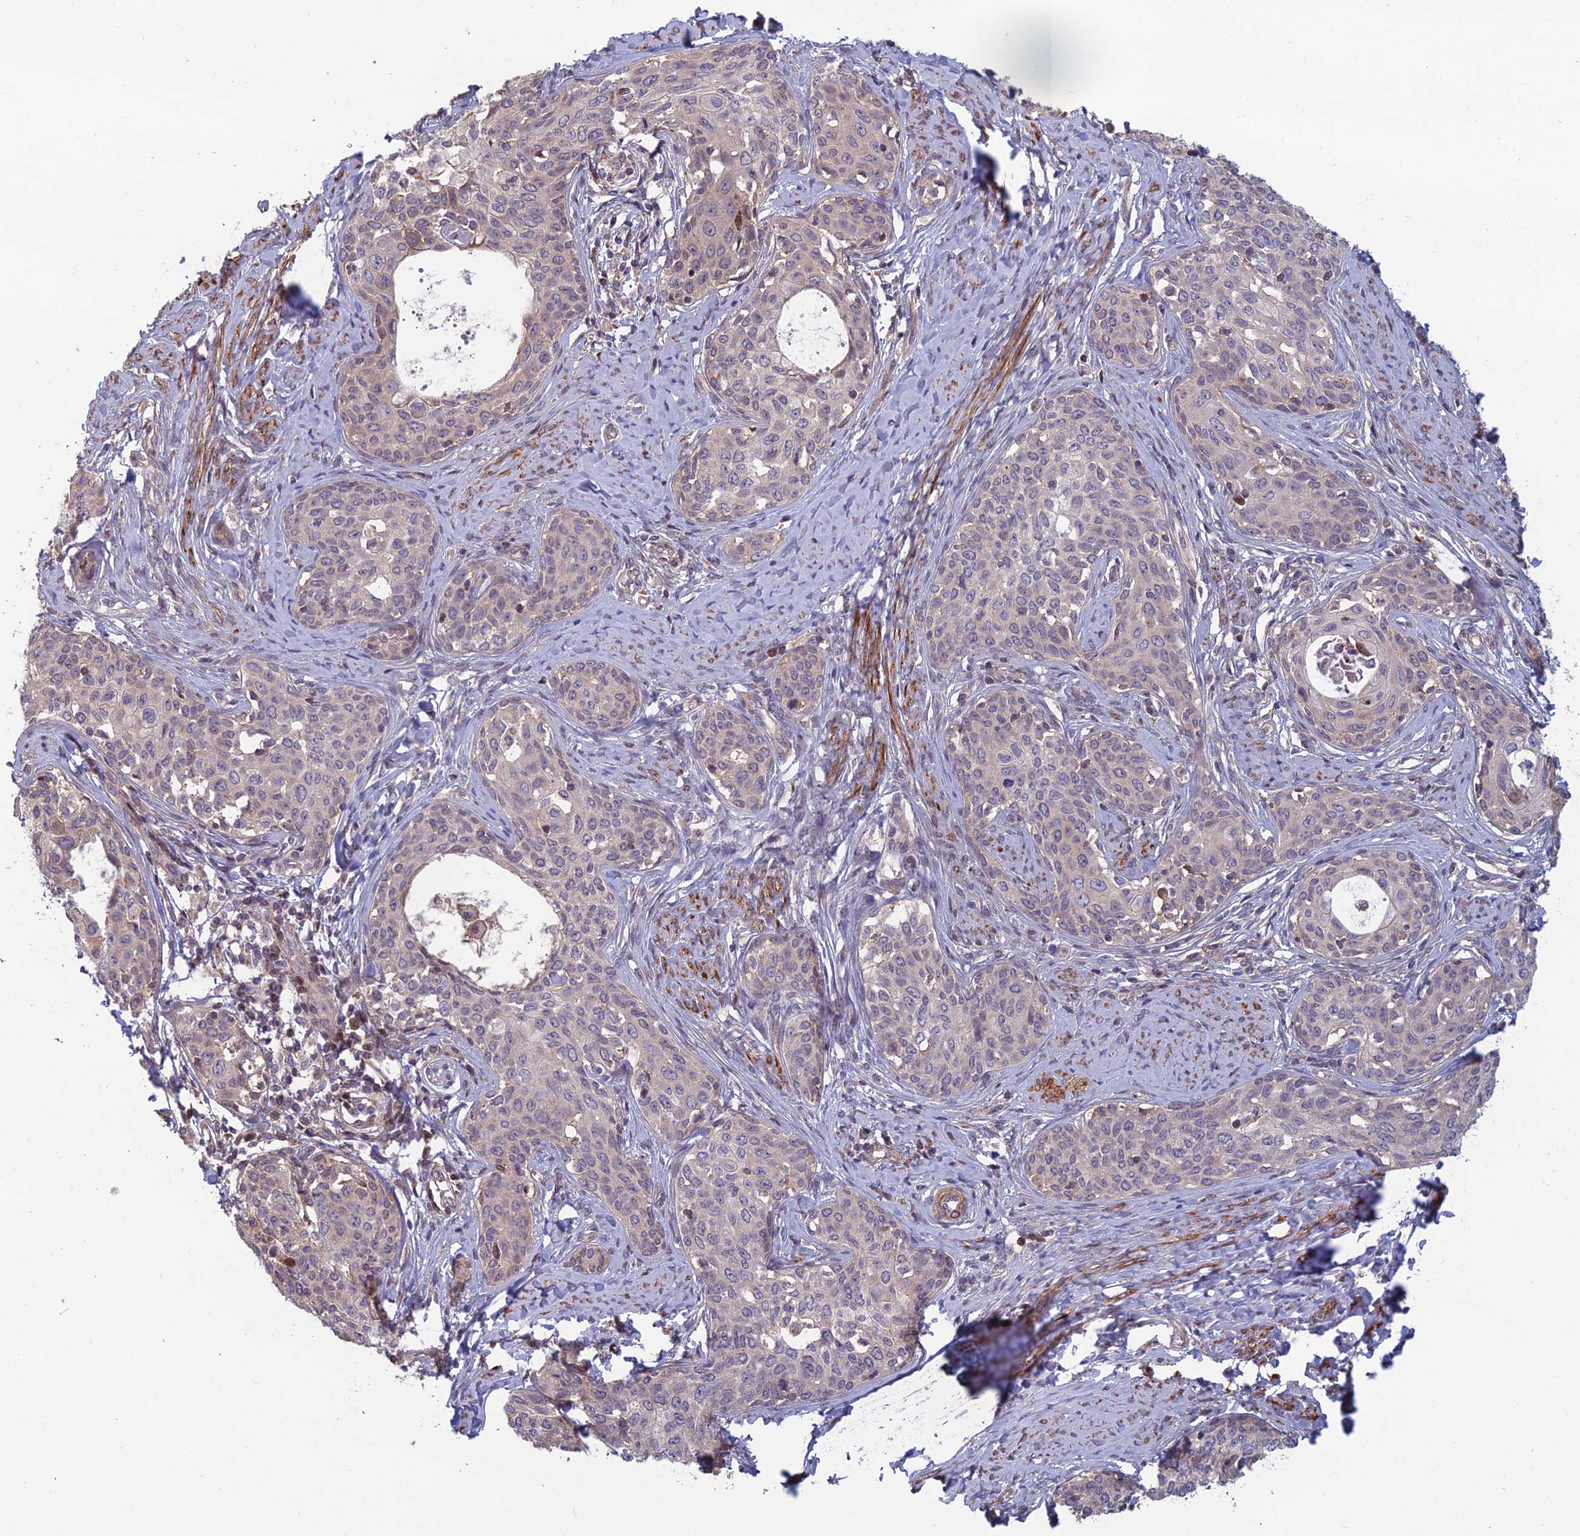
{"staining": {"intensity": "negative", "quantity": "none", "location": "none"}, "tissue": "cervical cancer", "cell_type": "Tumor cells", "image_type": "cancer", "snomed": [{"axis": "morphology", "description": "Squamous cell carcinoma, NOS"}, {"axis": "morphology", "description": "Adenocarcinoma, NOS"}, {"axis": "topography", "description": "Cervix"}], "caption": "Cervical cancer (adenocarcinoma) stained for a protein using immunohistochemistry (IHC) displays no positivity tumor cells.", "gene": "CCDC183", "patient": {"sex": "female", "age": 52}}